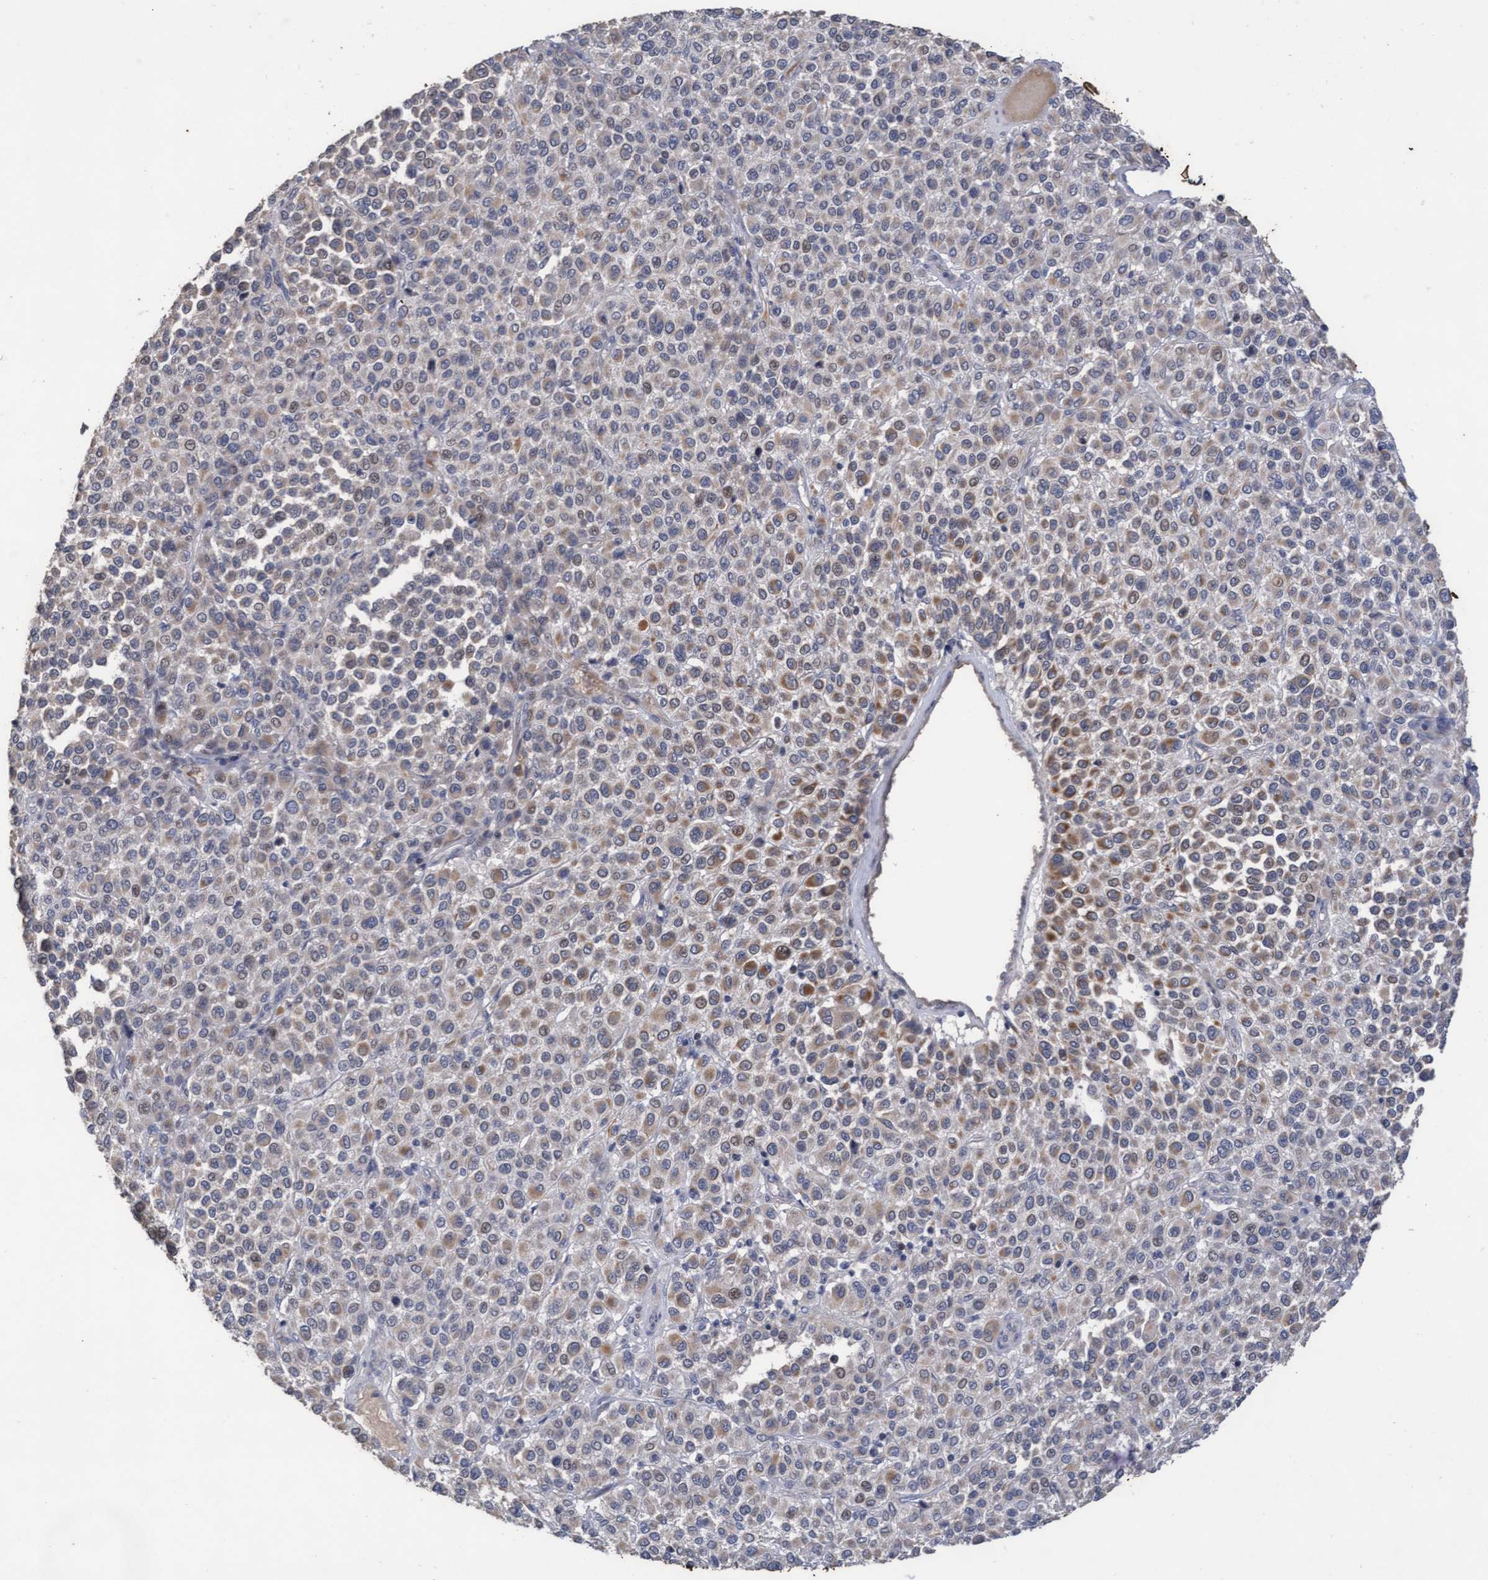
{"staining": {"intensity": "weak", "quantity": "<25%", "location": "cytoplasmic/membranous"}, "tissue": "melanoma", "cell_type": "Tumor cells", "image_type": "cancer", "snomed": [{"axis": "morphology", "description": "Malignant melanoma, Metastatic site"}, {"axis": "topography", "description": "Pancreas"}], "caption": "Photomicrograph shows no protein positivity in tumor cells of melanoma tissue.", "gene": "KRT24", "patient": {"sex": "female", "age": 30}}